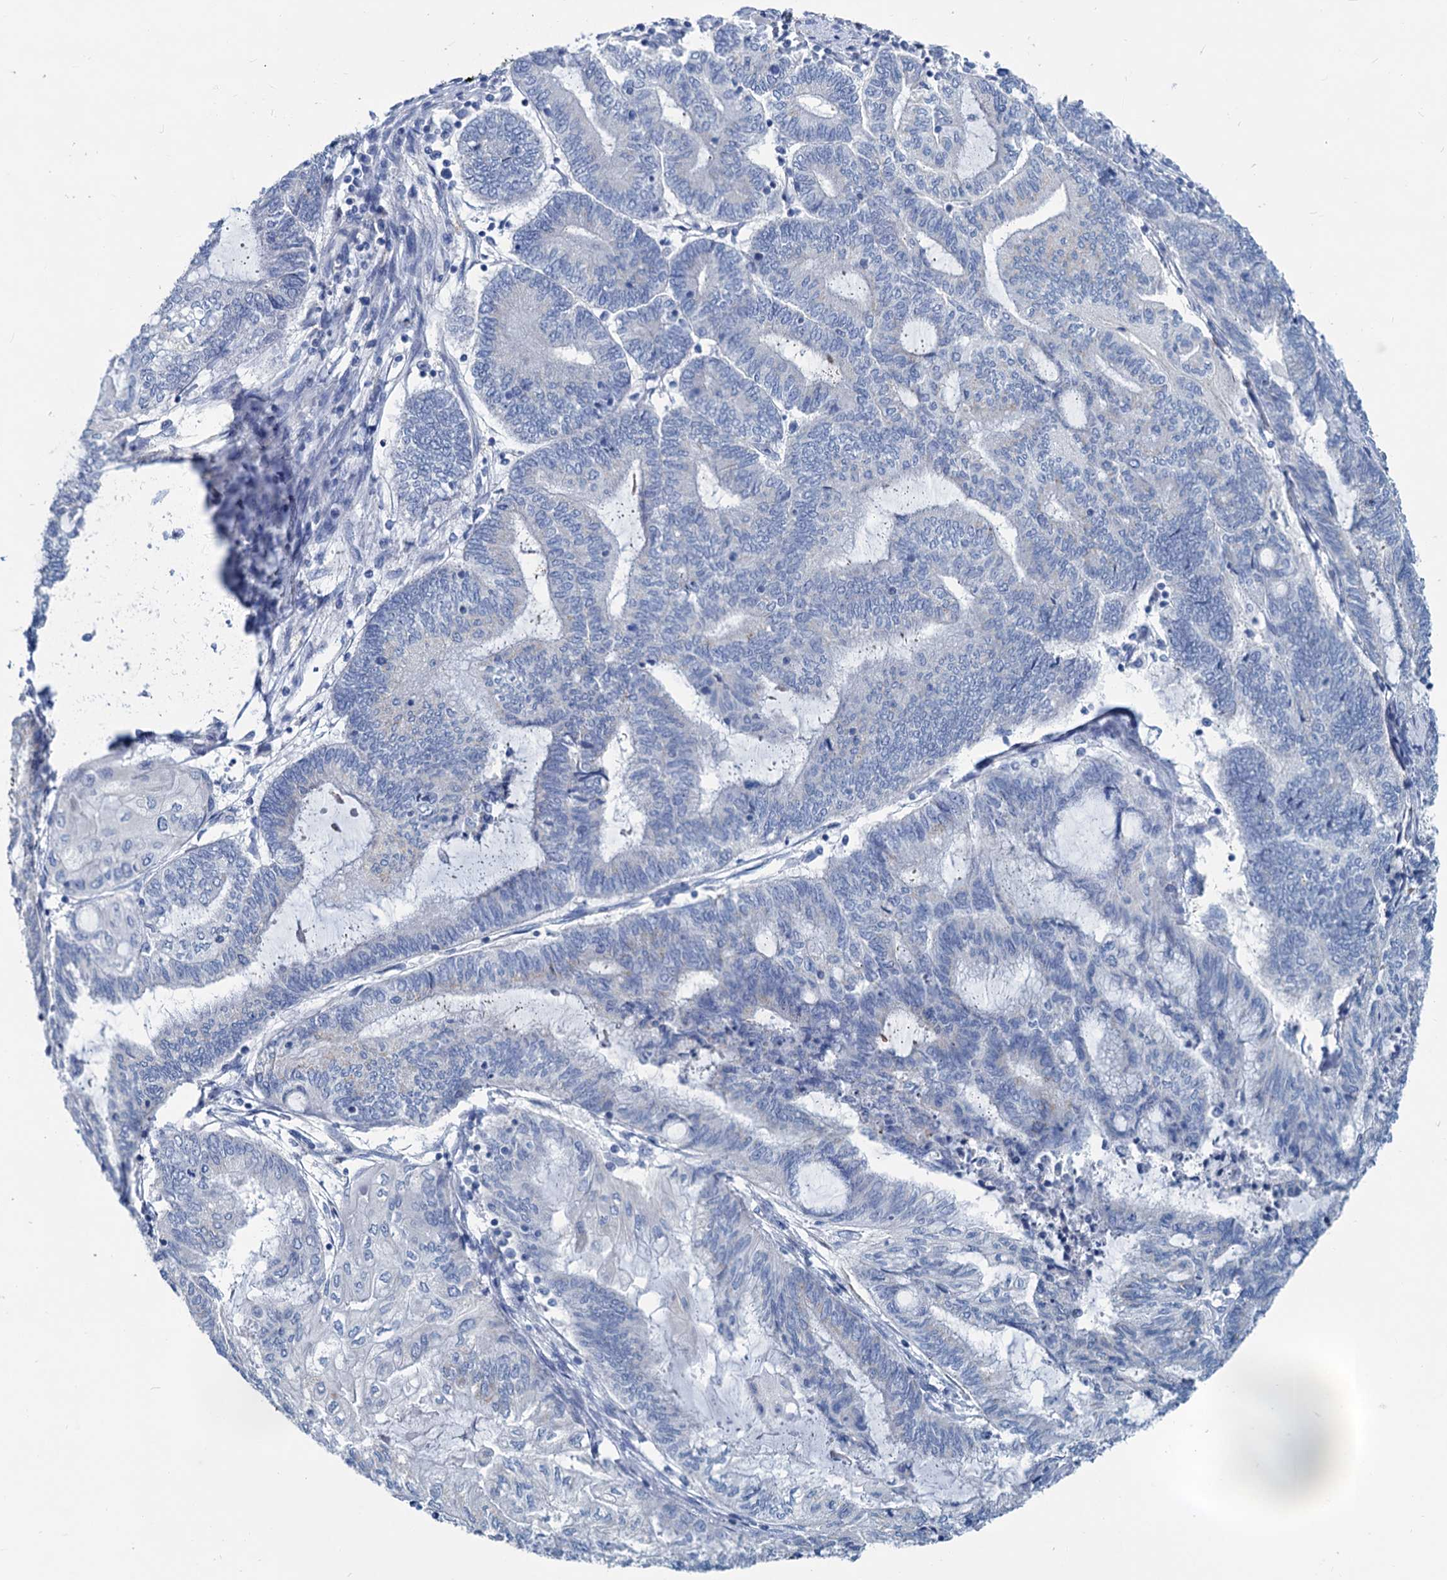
{"staining": {"intensity": "negative", "quantity": "none", "location": "none"}, "tissue": "endometrial cancer", "cell_type": "Tumor cells", "image_type": "cancer", "snomed": [{"axis": "morphology", "description": "Adenocarcinoma, NOS"}, {"axis": "topography", "description": "Uterus"}, {"axis": "topography", "description": "Endometrium"}], "caption": "Tumor cells show no significant protein expression in adenocarcinoma (endometrial).", "gene": "SLC1A3", "patient": {"sex": "female", "age": 70}}